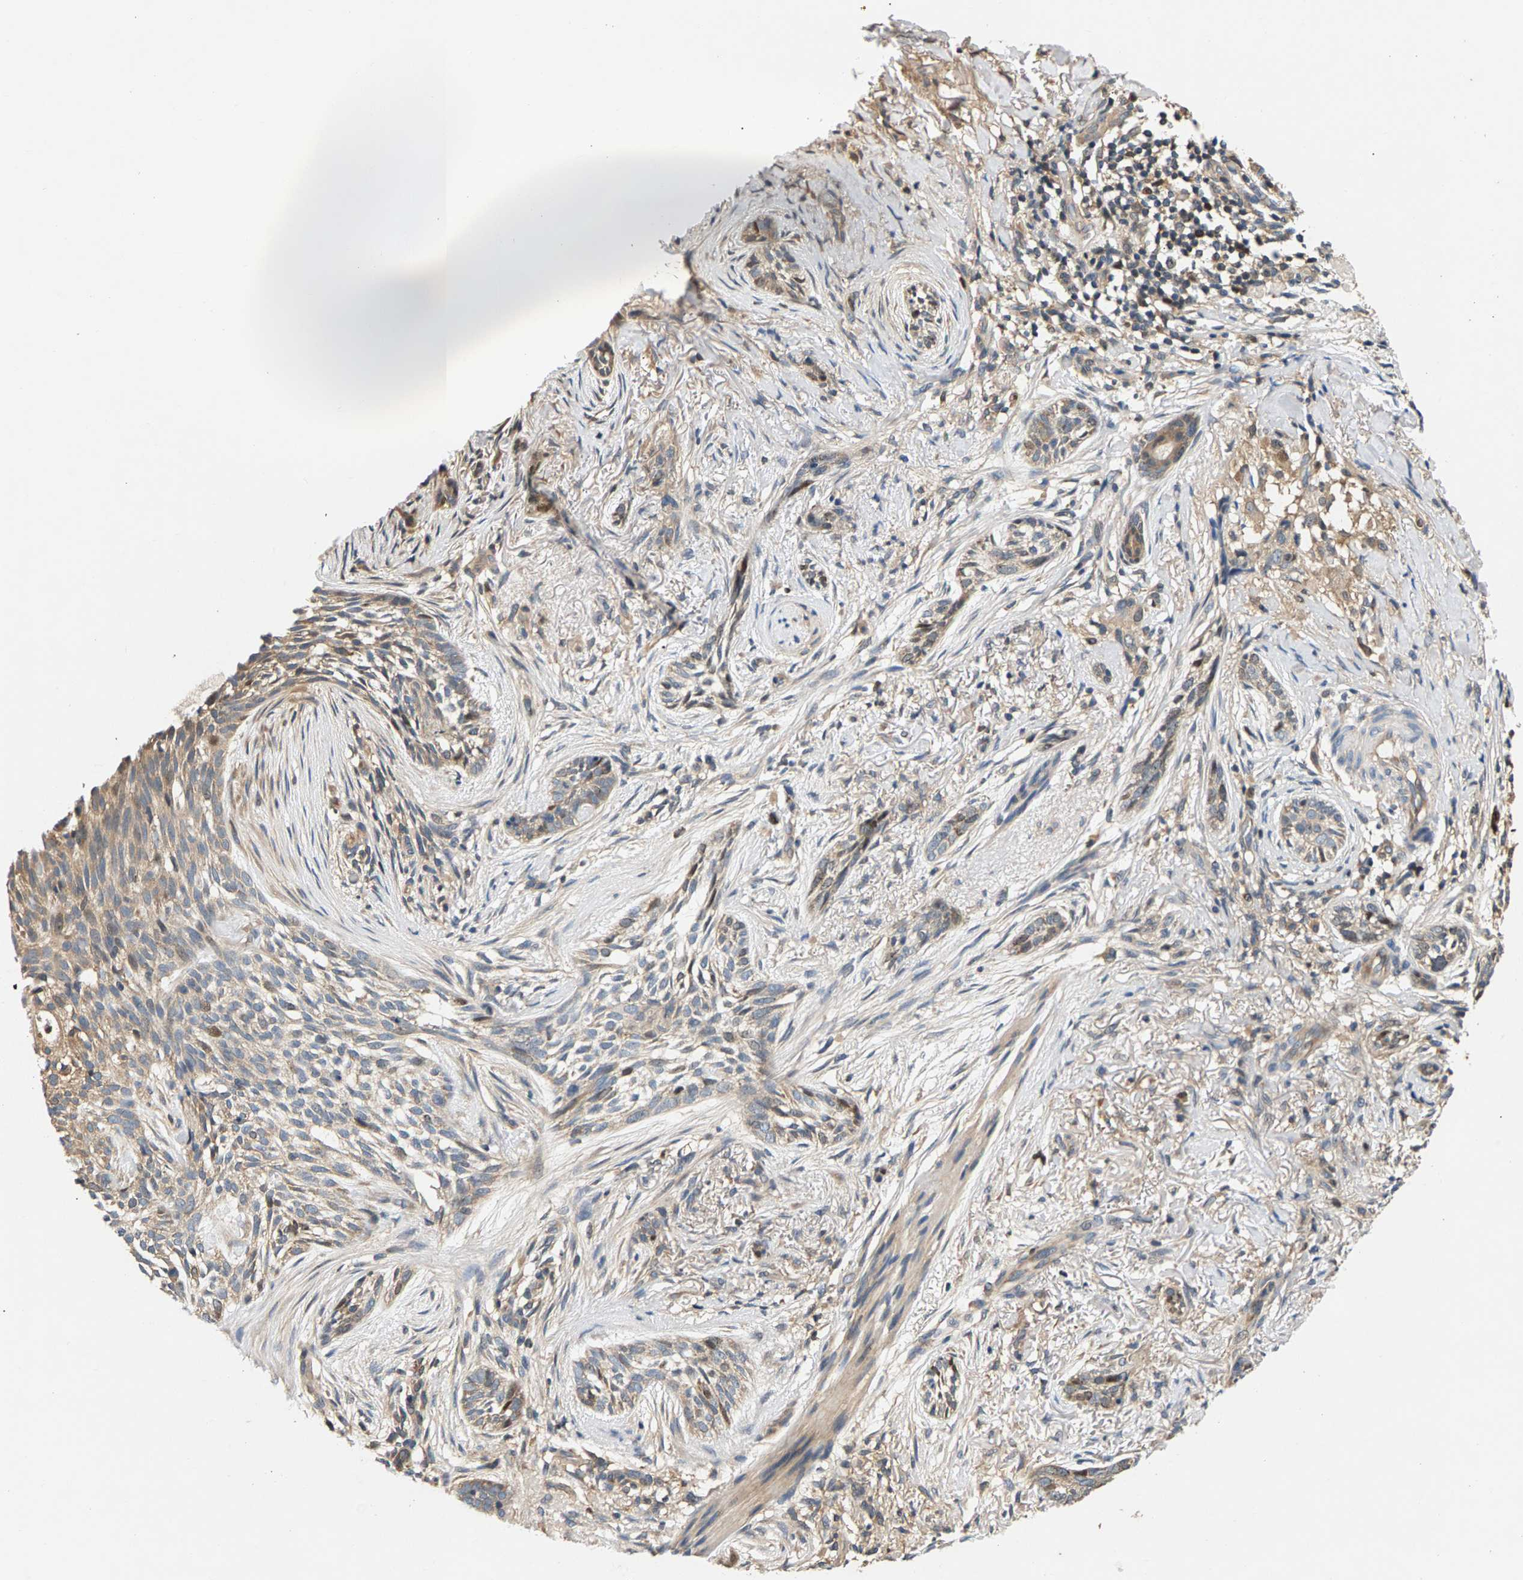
{"staining": {"intensity": "weak", "quantity": "<25%", "location": "cytoplasmic/membranous"}, "tissue": "skin cancer", "cell_type": "Tumor cells", "image_type": "cancer", "snomed": [{"axis": "morphology", "description": "Basal cell carcinoma"}, {"axis": "topography", "description": "Skin"}], "caption": "The immunohistochemistry (IHC) histopathology image has no significant staining in tumor cells of skin cancer (basal cell carcinoma) tissue. (DAB immunohistochemistry (IHC) with hematoxylin counter stain).", "gene": "FAM78A", "patient": {"sex": "female", "age": 88}}